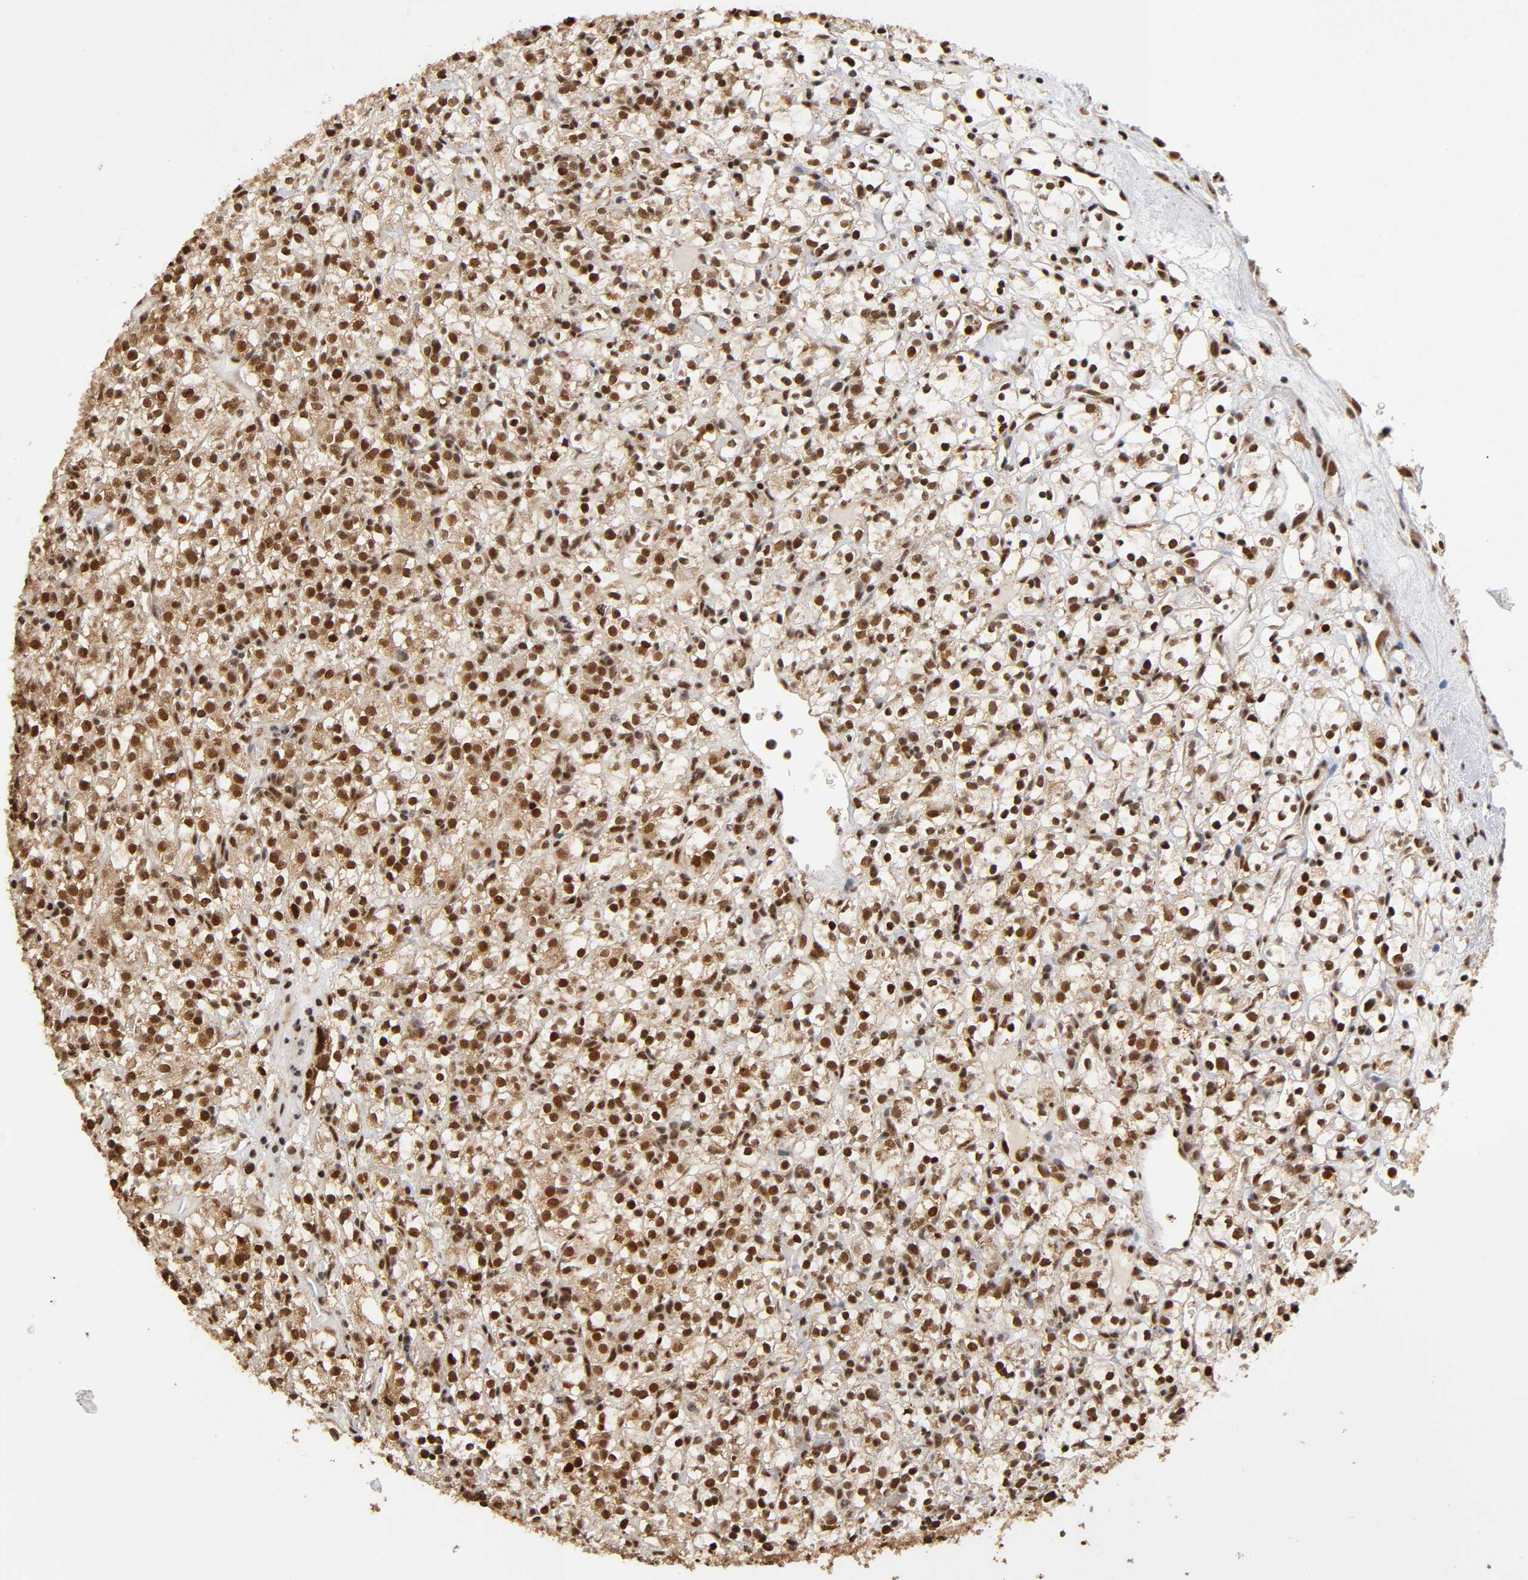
{"staining": {"intensity": "strong", "quantity": ">75%", "location": "cytoplasmic/membranous,nuclear"}, "tissue": "renal cancer", "cell_type": "Tumor cells", "image_type": "cancer", "snomed": [{"axis": "morphology", "description": "Normal tissue, NOS"}, {"axis": "morphology", "description": "Adenocarcinoma, NOS"}, {"axis": "topography", "description": "Kidney"}], "caption": "Tumor cells show high levels of strong cytoplasmic/membranous and nuclear expression in about >75% of cells in renal adenocarcinoma.", "gene": "RNF122", "patient": {"sex": "female", "age": 72}}